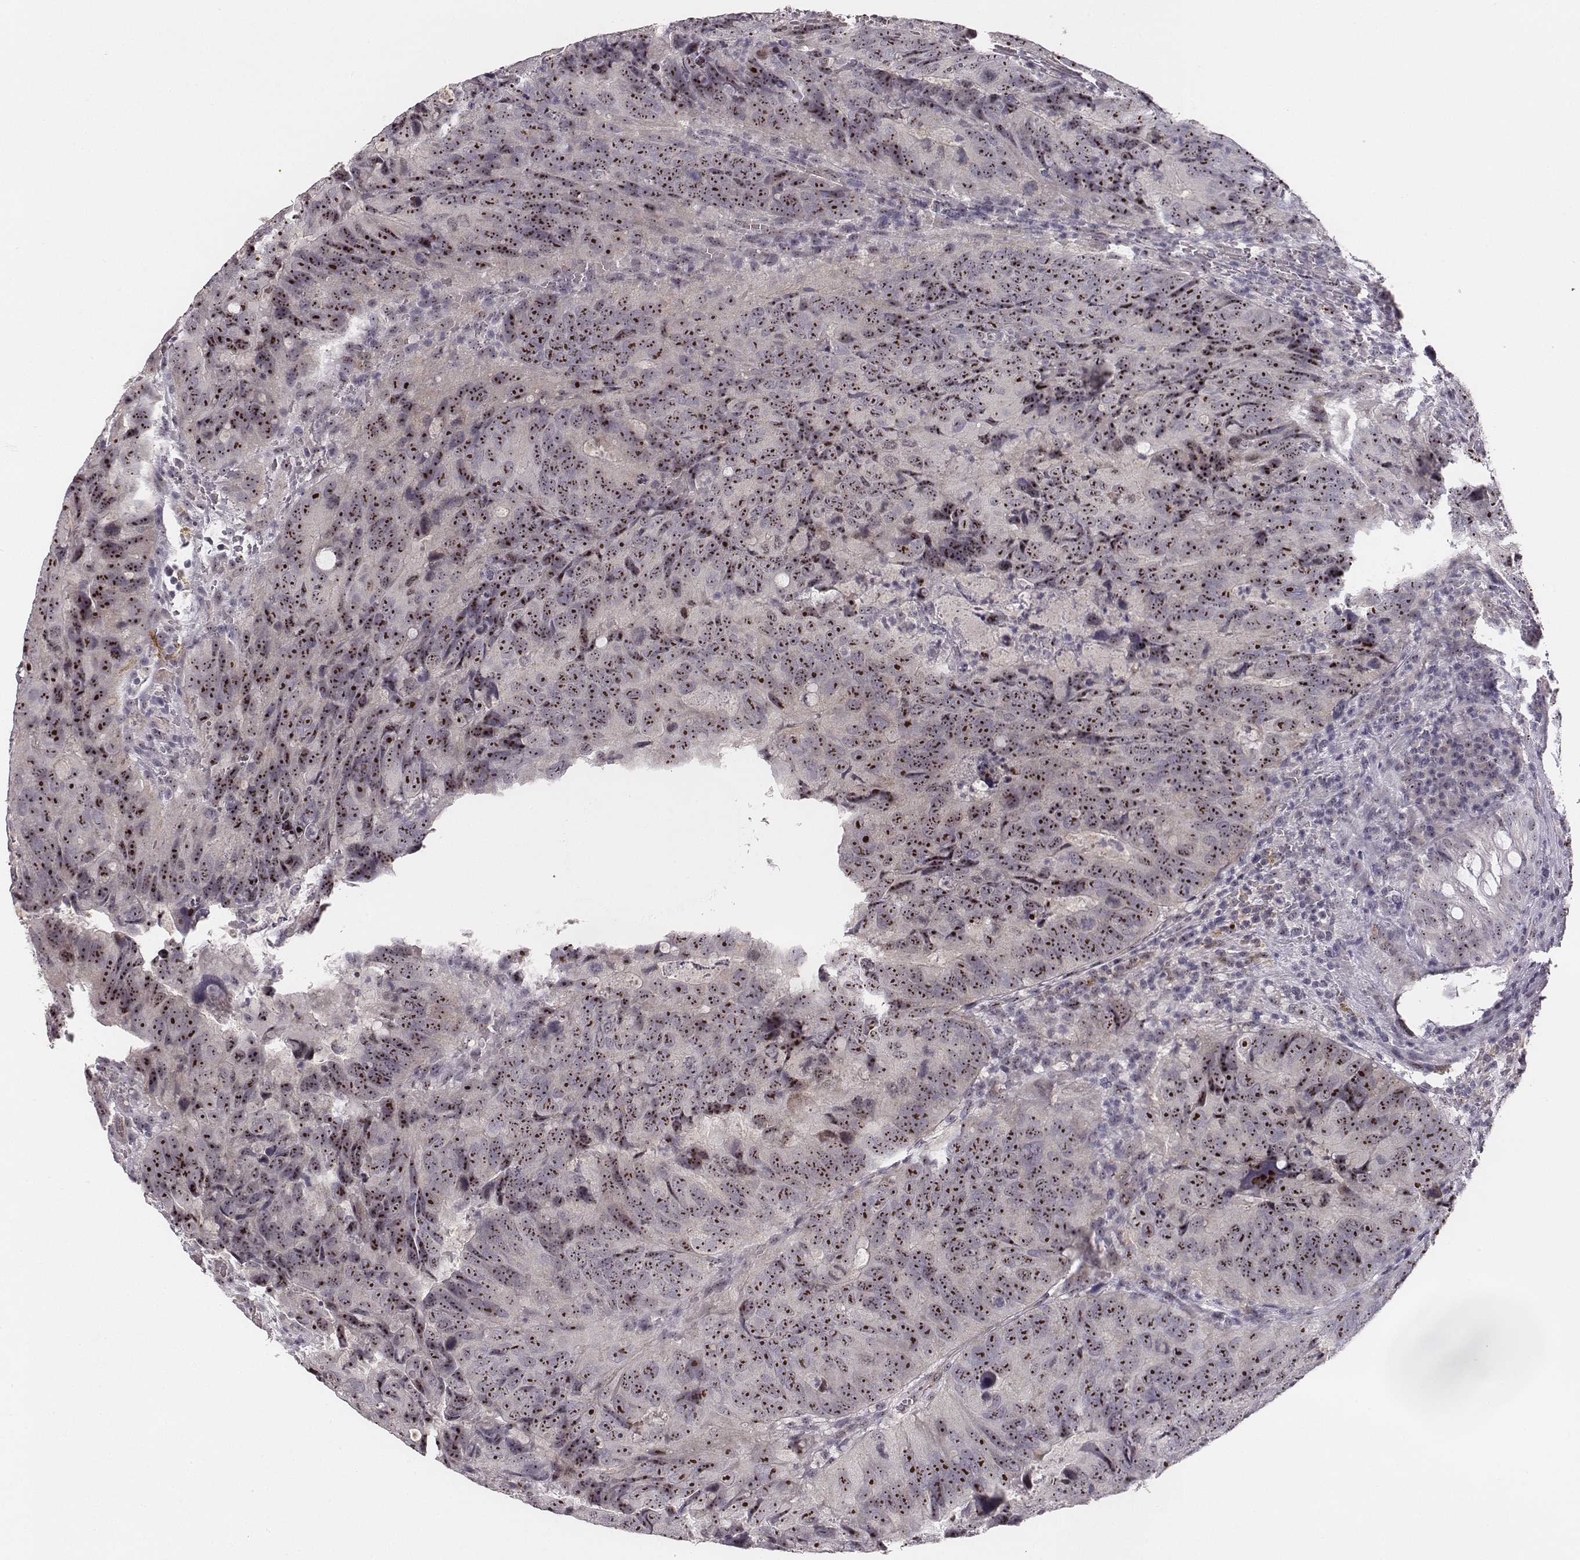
{"staining": {"intensity": "strong", "quantity": ">75%", "location": "nuclear"}, "tissue": "colorectal cancer", "cell_type": "Tumor cells", "image_type": "cancer", "snomed": [{"axis": "morphology", "description": "Adenocarcinoma, NOS"}, {"axis": "topography", "description": "Colon"}], "caption": "High-power microscopy captured an immunohistochemistry (IHC) image of colorectal adenocarcinoma, revealing strong nuclear expression in about >75% of tumor cells.", "gene": "NIFK", "patient": {"sex": "male", "age": 79}}